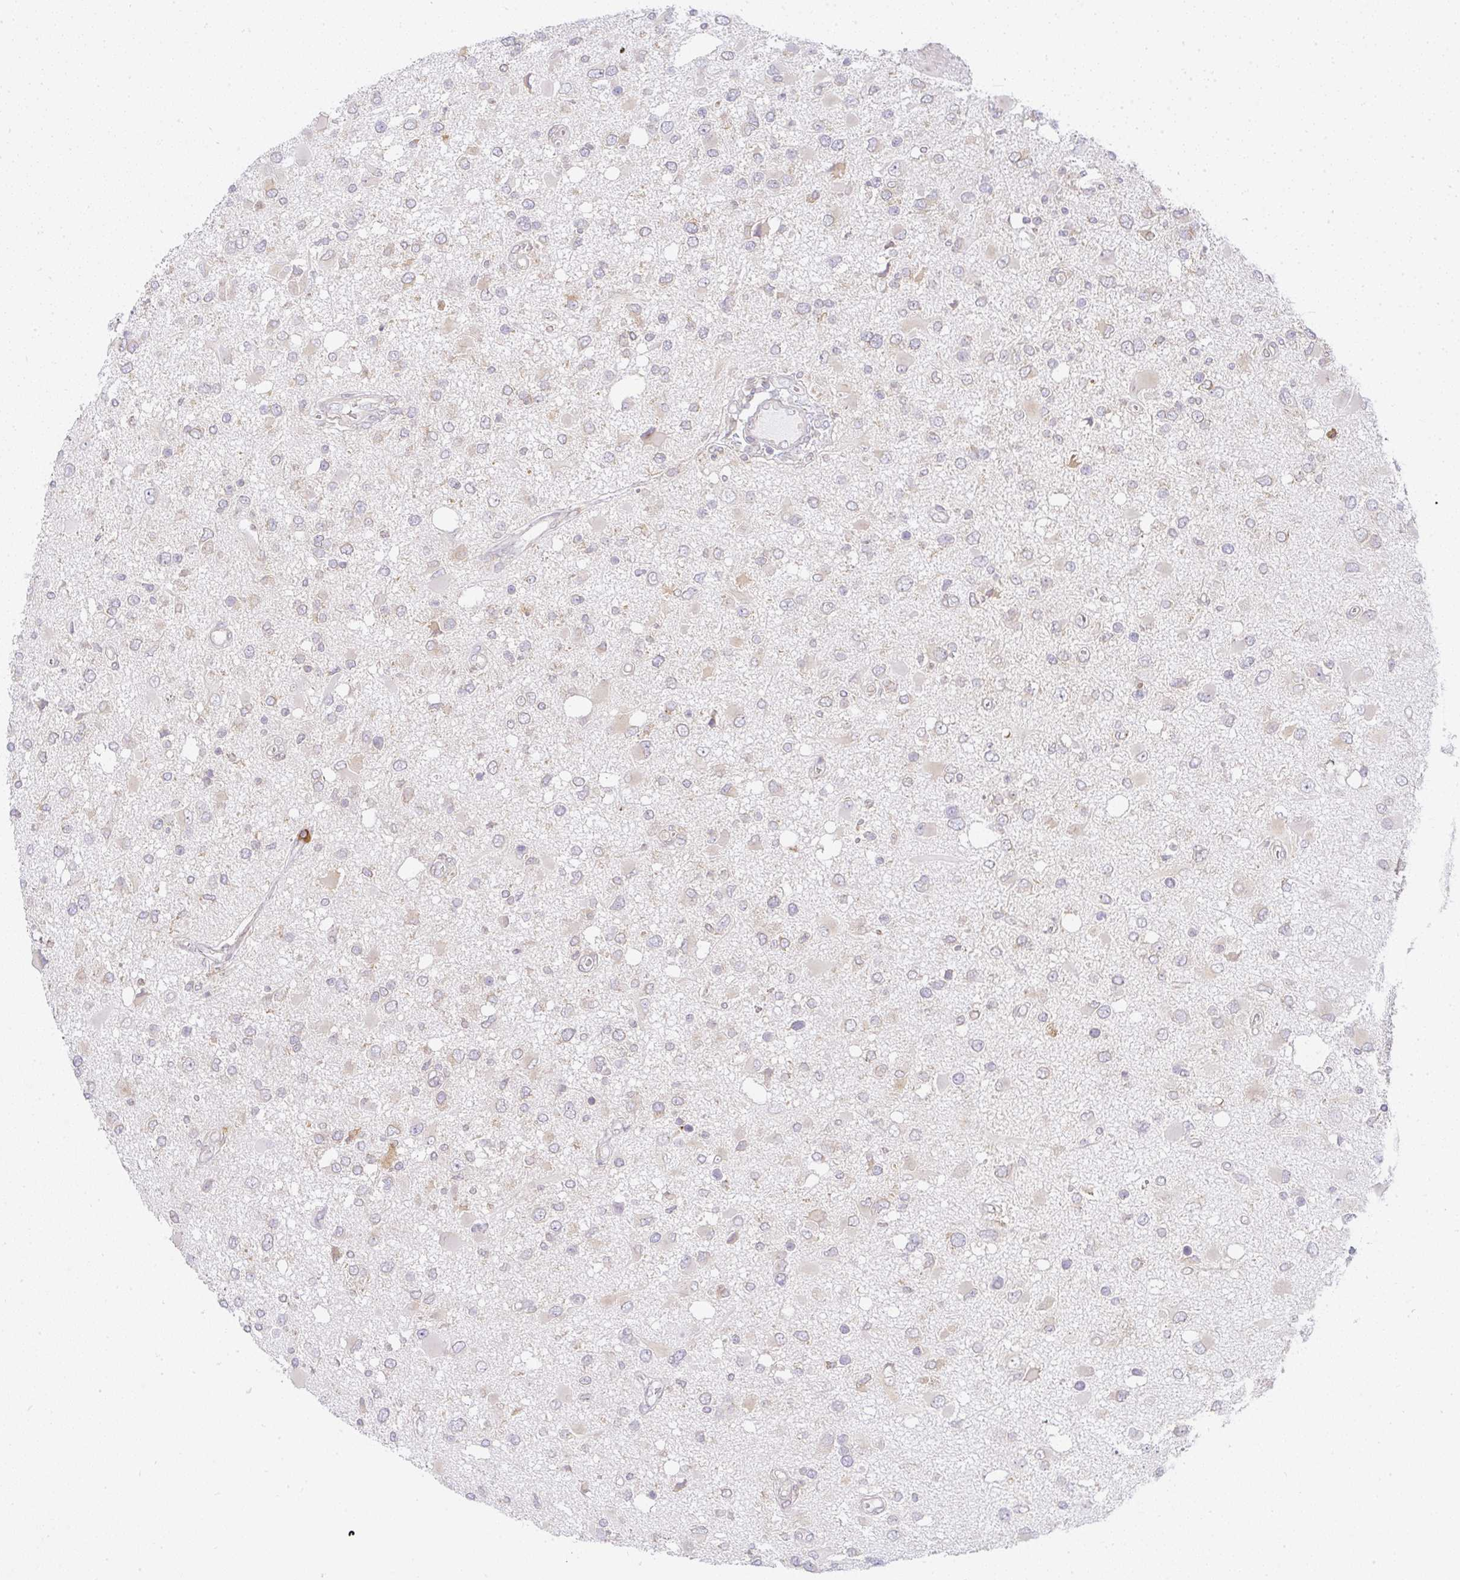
{"staining": {"intensity": "moderate", "quantity": "<25%", "location": "cytoplasmic/membranous"}, "tissue": "glioma", "cell_type": "Tumor cells", "image_type": "cancer", "snomed": [{"axis": "morphology", "description": "Glioma, malignant, High grade"}, {"axis": "topography", "description": "Brain"}], "caption": "Malignant high-grade glioma stained with DAB immunohistochemistry (IHC) reveals low levels of moderate cytoplasmic/membranous positivity in about <25% of tumor cells.", "gene": "DERL2", "patient": {"sex": "male", "age": 53}}